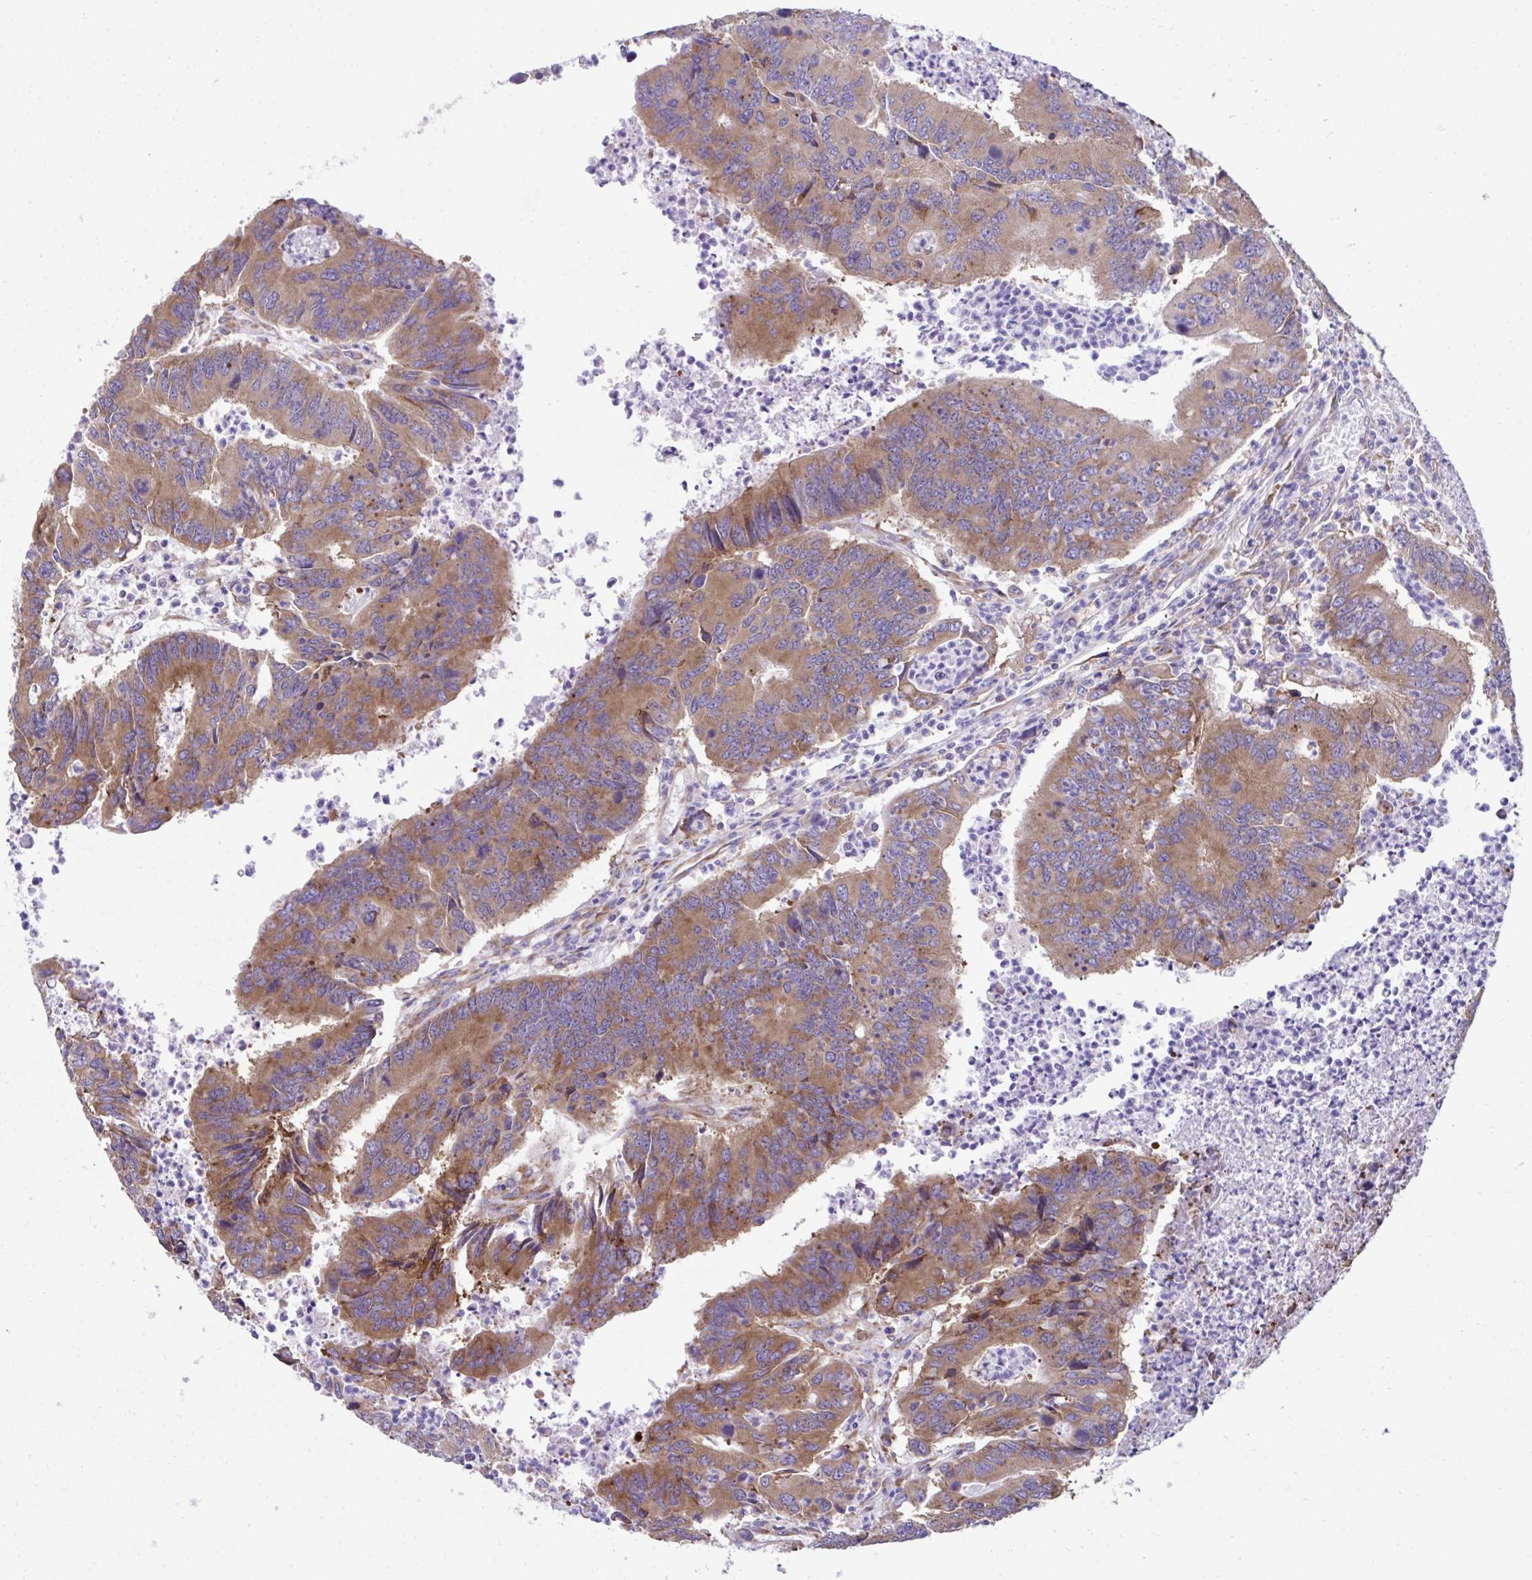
{"staining": {"intensity": "moderate", "quantity": ">75%", "location": "cytoplasmic/membranous"}, "tissue": "colorectal cancer", "cell_type": "Tumor cells", "image_type": "cancer", "snomed": [{"axis": "morphology", "description": "Adenocarcinoma, NOS"}, {"axis": "topography", "description": "Colon"}], "caption": "Colorectal cancer (adenocarcinoma) tissue shows moderate cytoplasmic/membranous positivity in about >75% of tumor cells", "gene": "RPL7", "patient": {"sex": "female", "age": 67}}